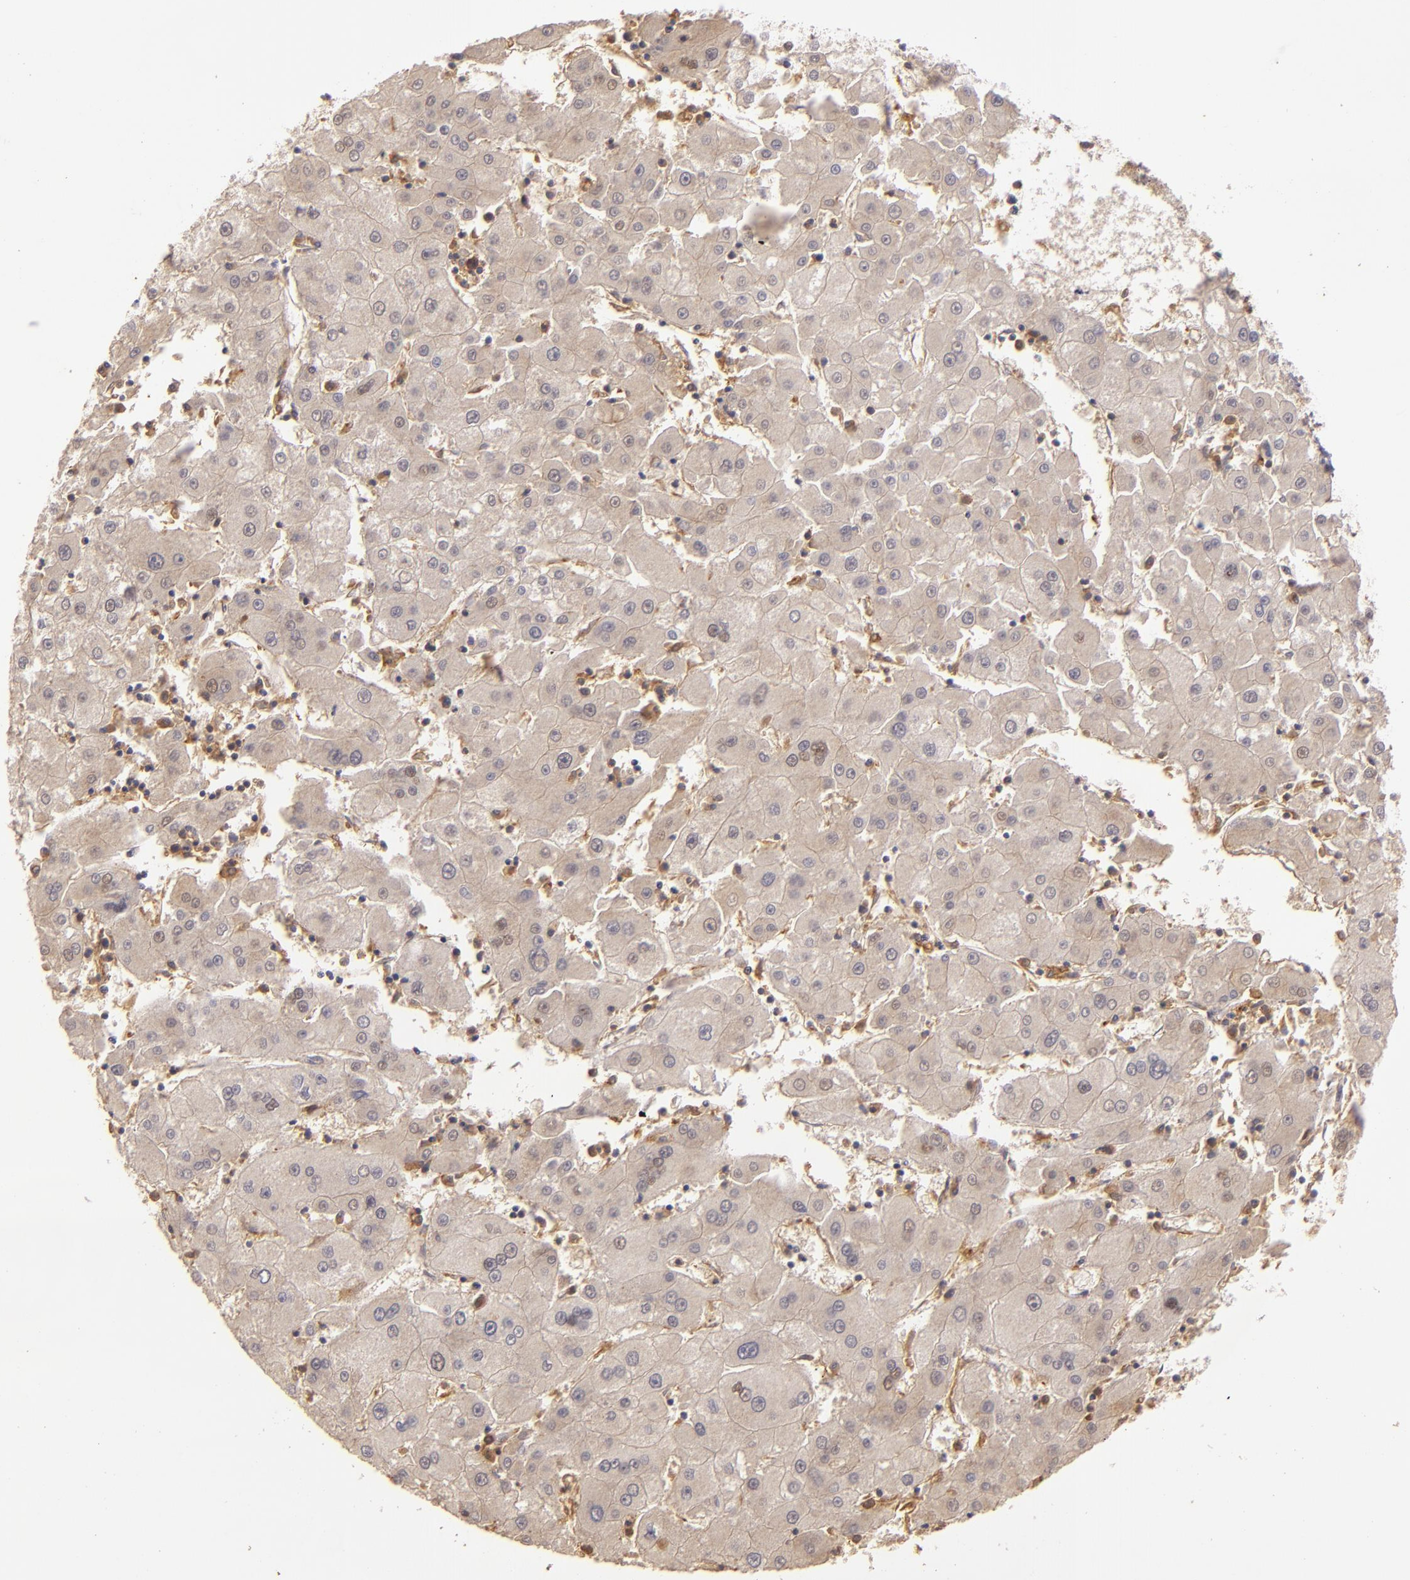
{"staining": {"intensity": "moderate", "quantity": ">75%", "location": "cytoplasmic/membranous"}, "tissue": "liver cancer", "cell_type": "Tumor cells", "image_type": "cancer", "snomed": [{"axis": "morphology", "description": "Carcinoma, Hepatocellular, NOS"}, {"axis": "topography", "description": "Liver"}], "caption": "IHC image of liver cancer (hepatocellular carcinoma) stained for a protein (brown), which displays medium levels of moderate cytoplasmic/membranous positivity in approximately >75% of tumor cells.", "gene": "PRKCD", "patient": {"sex": "male", "age": 72}}